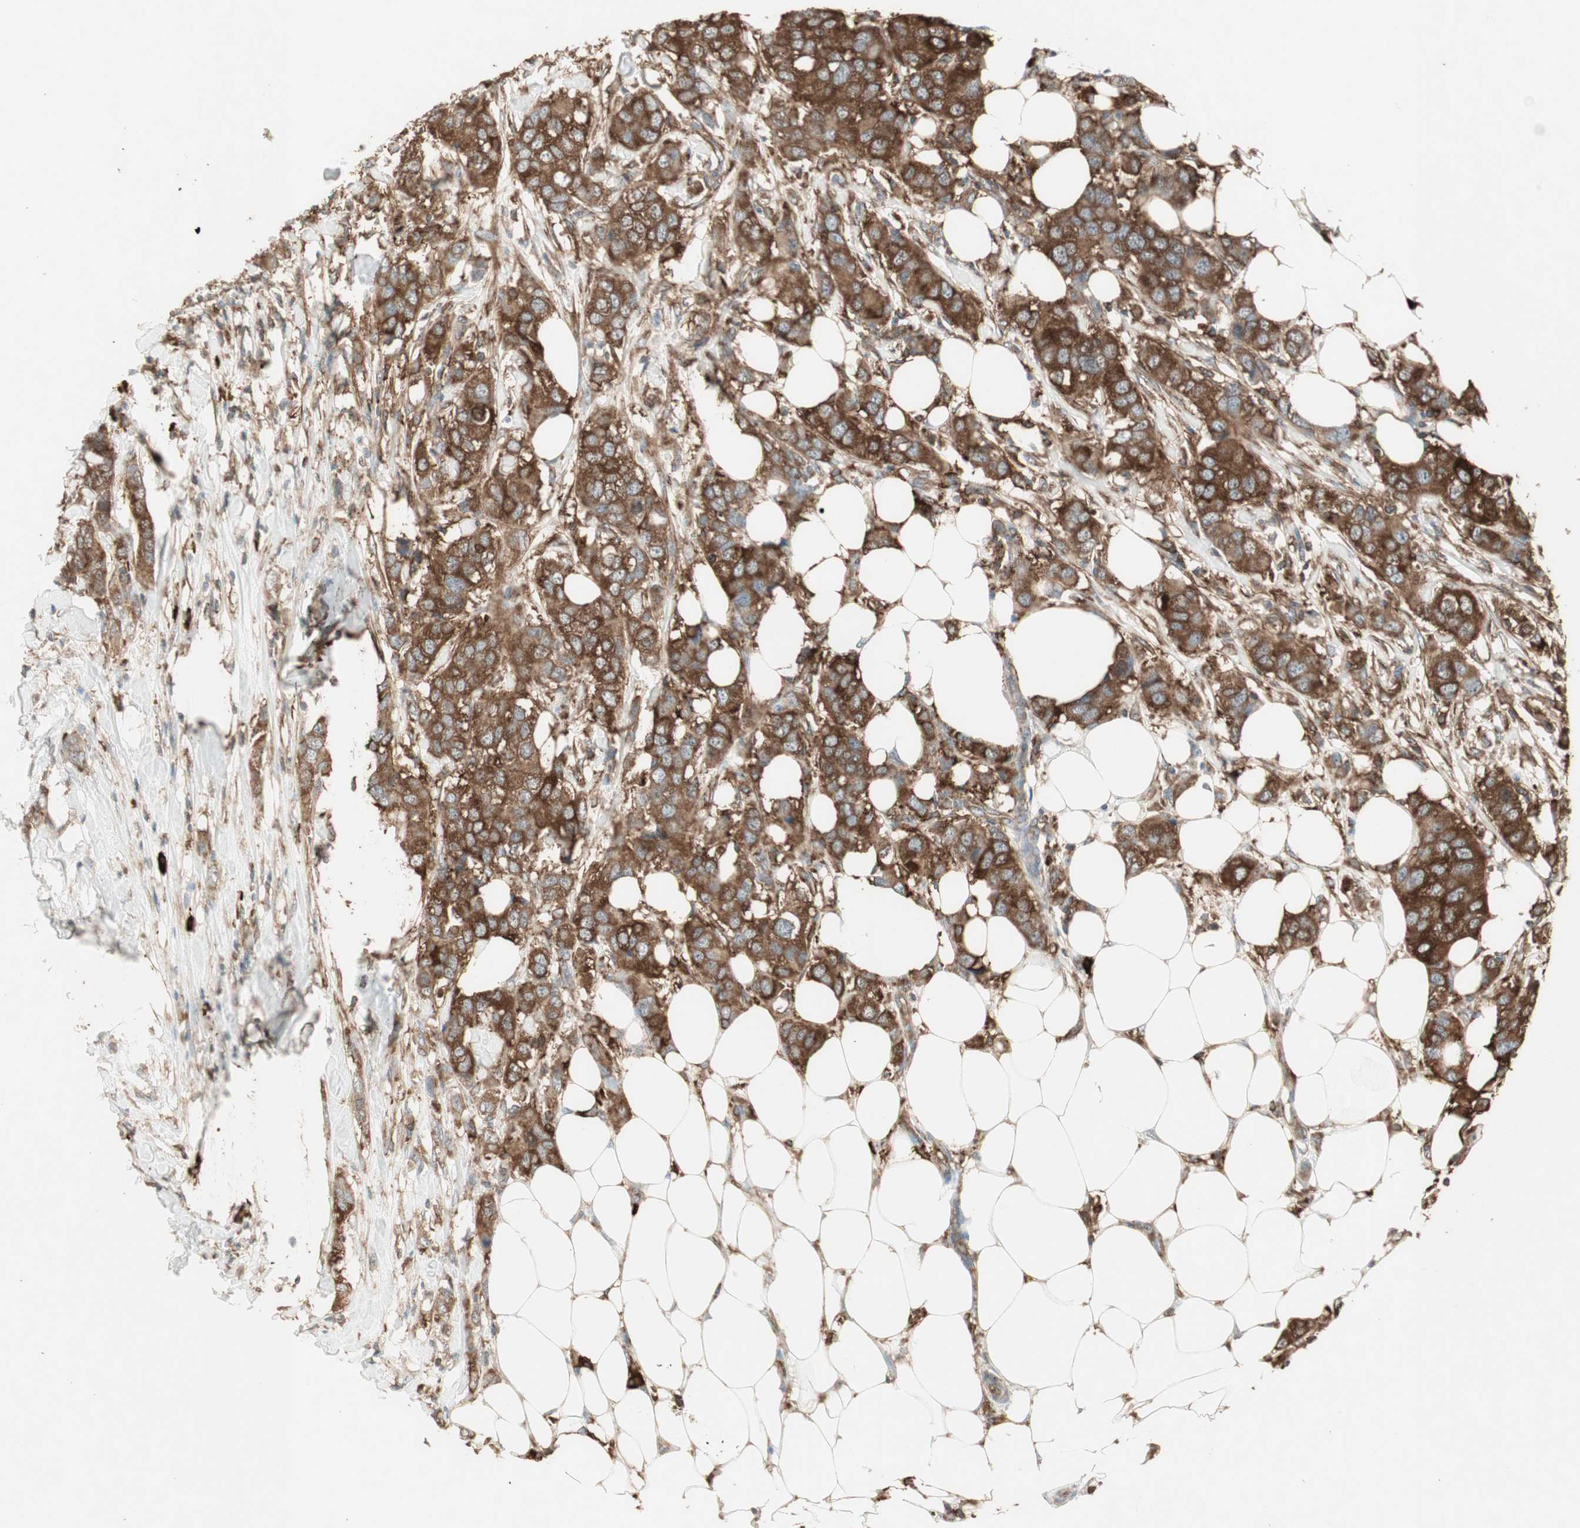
{"staining": {"intensity": "strong", "quantity": ">75%", "location": "cytoplasmic/membranous"}, "tissue": "breast cancer", "cell_type": "Tumor cells", "image_type": "cancer", "snomed": [{"axis": "morphology", "description": "Duct carcinoma"}, {"axis": "topography", "description": "Breast"}], "caption": "Breast infiltrating ductal carcinoma was stained to show a protein in brown. There is high levels of strong cytoplasmic/membranous positivity in approximately >75% of tumor cells.", "gene": "MMP3", "patient": {"sex": "female", "age": 50}}